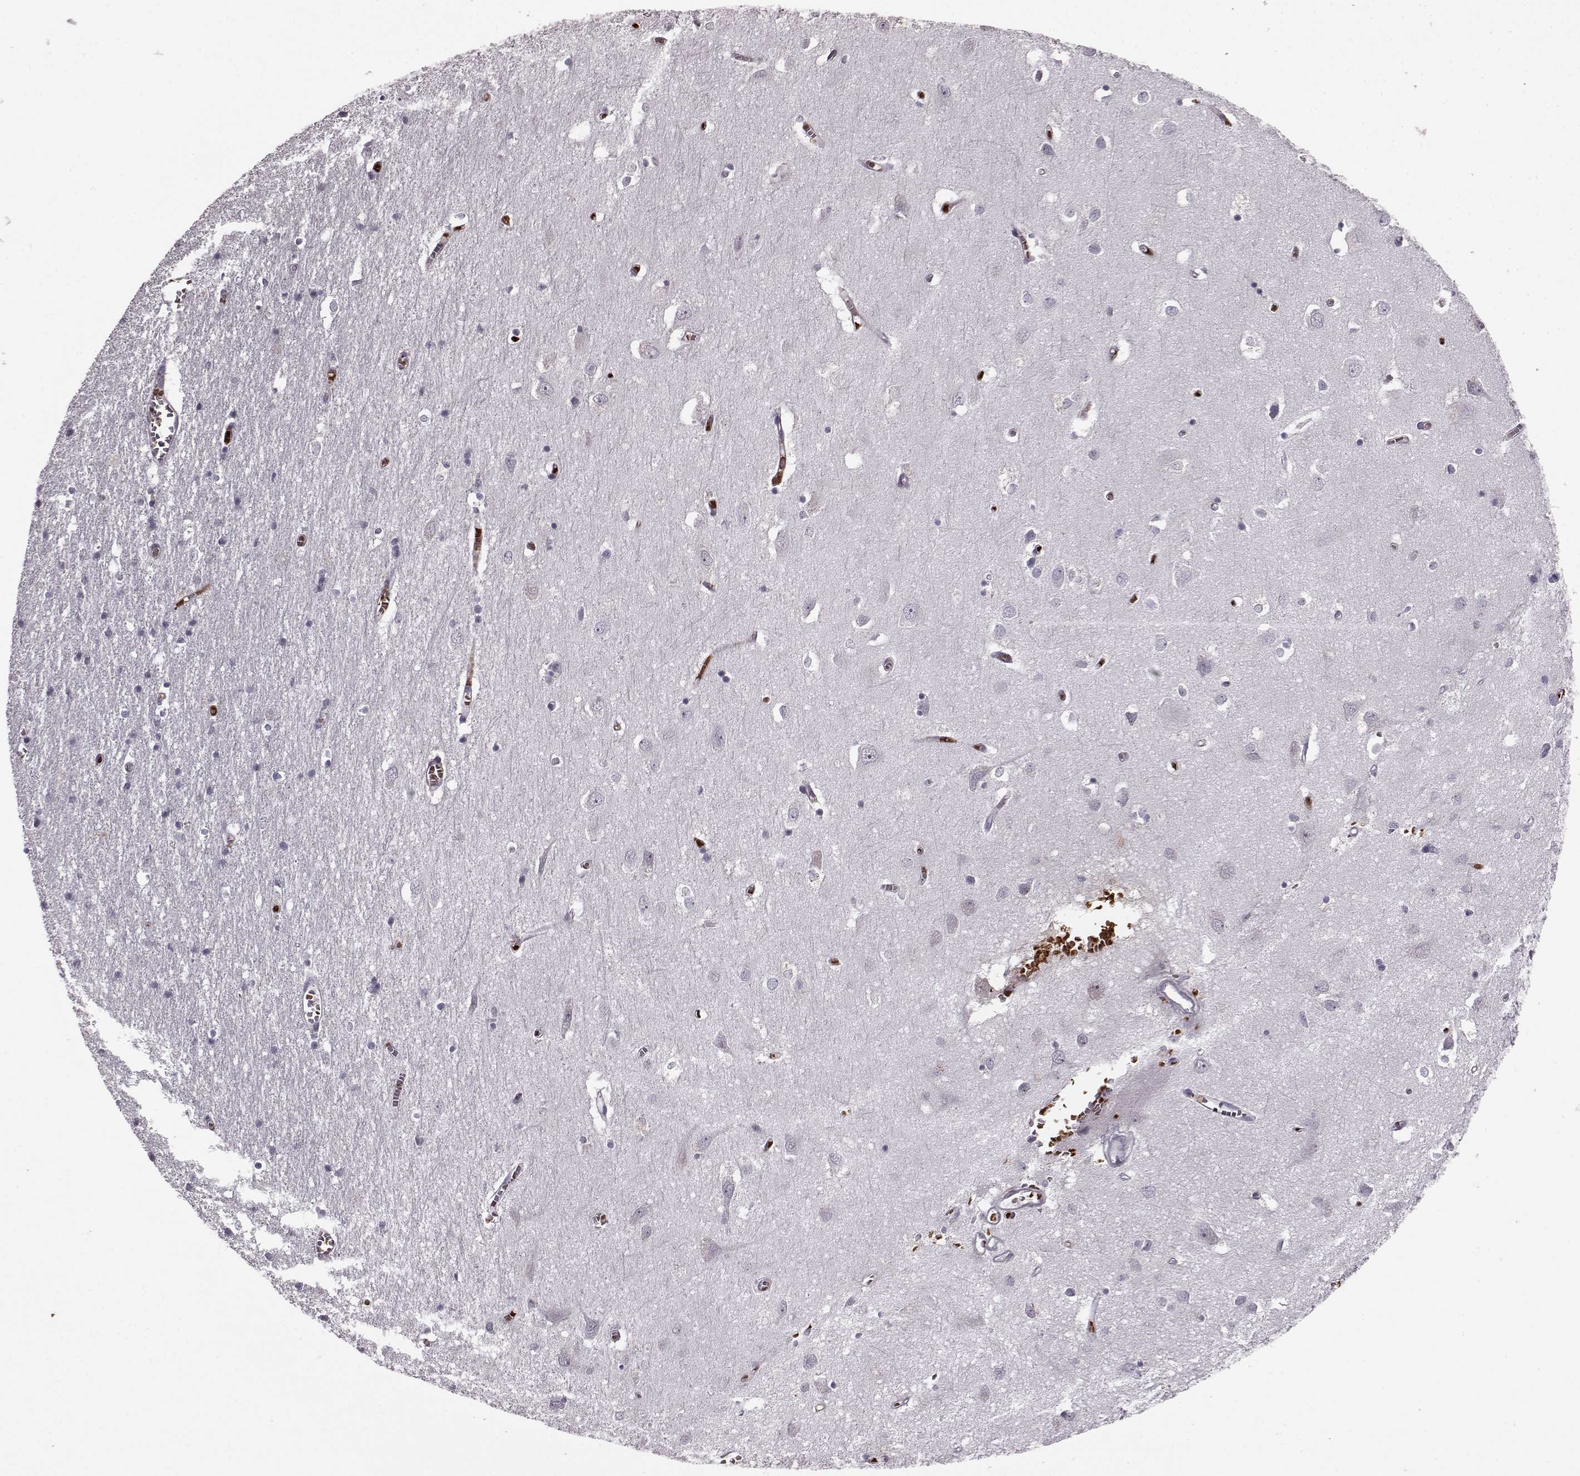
{"staining": {"intensity": "negative", "quantity": "none", "location": "none"}, "tissue": "cerebral cortex", "cell_type": "Endothelial cells", "image_type": "normal", "snomed": [{"axis": "morphology", "description": "Normal tissue, NOS"}, {"axis": "topography", "description": "Cerebral cortex"}], "caption": "Cerebral cortex was stained to show a protein in brown. There is no significant positivity in endothelial cells. (Stains: DAB immunohistochemistry (IHC) with hematoxylin counter stain, Microscopy: brightfield microscopy at high magnification).", "gene": "PROP1", "patient": {"sex": "male", "age": 70}}